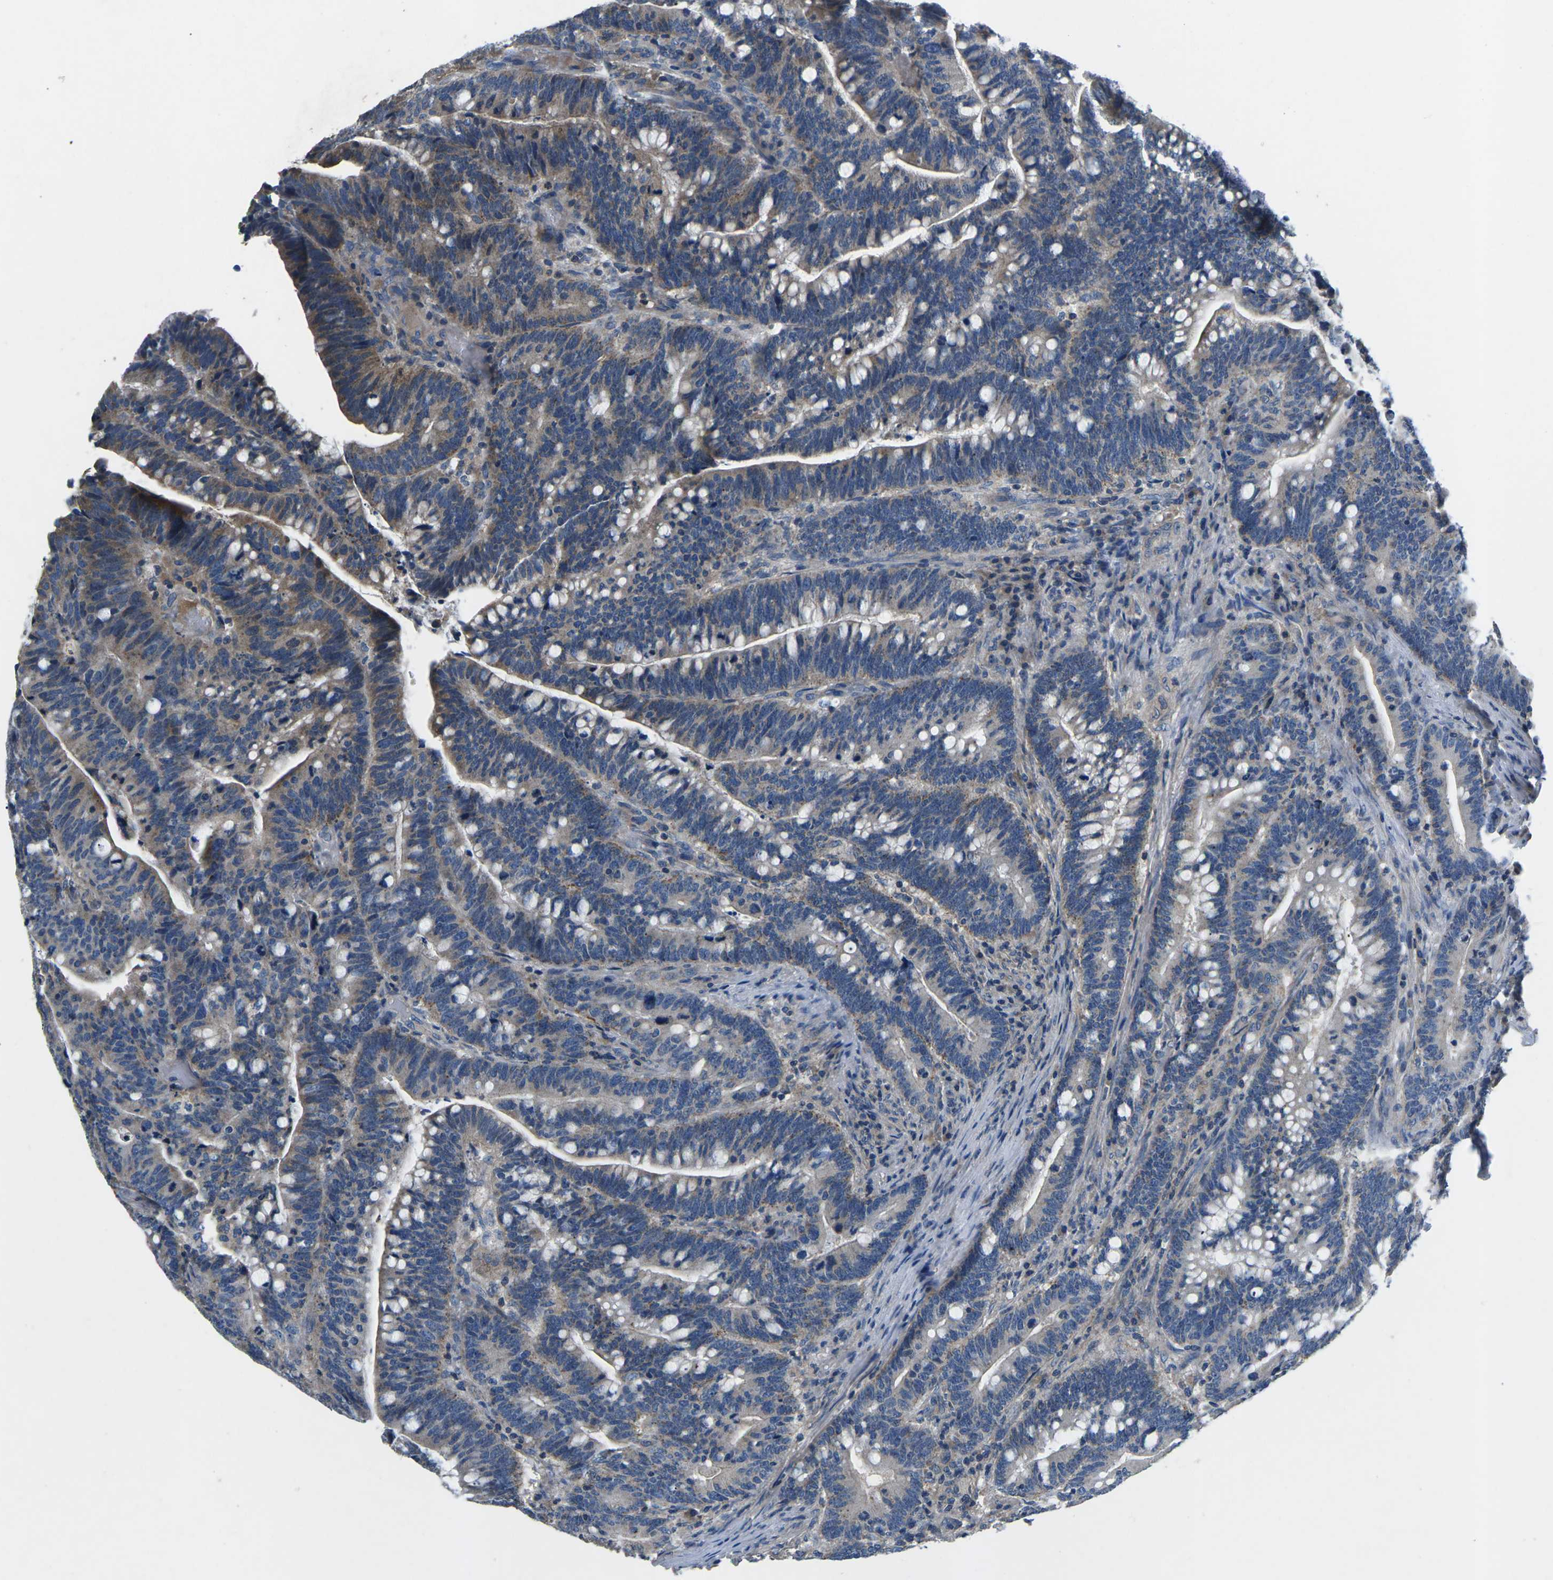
{"staining": {"intensity": "moderate", "quantity": "<25%", "location": "cytoplasmic/membranous"}, "tissue": "colorectal cancer", "cell_type": "Tumor cells", "image_type": "cancer", "snomed": [{"axis": "morphology", "description": "Normal tissue, NOS"}, {"axis": "morphology", "description": "Adenocarcinoma, NOS"}, {"axis": "topography", "description": "Colon"}], "caption": "Human colorectal cancer stained for a protein (brown) reveals moderate cytoplasmic/membranous positive positivity in about <25% of tumor cells.", "gene": "PDCD6IP", "patient": {"sex": "female", "age": 66}}